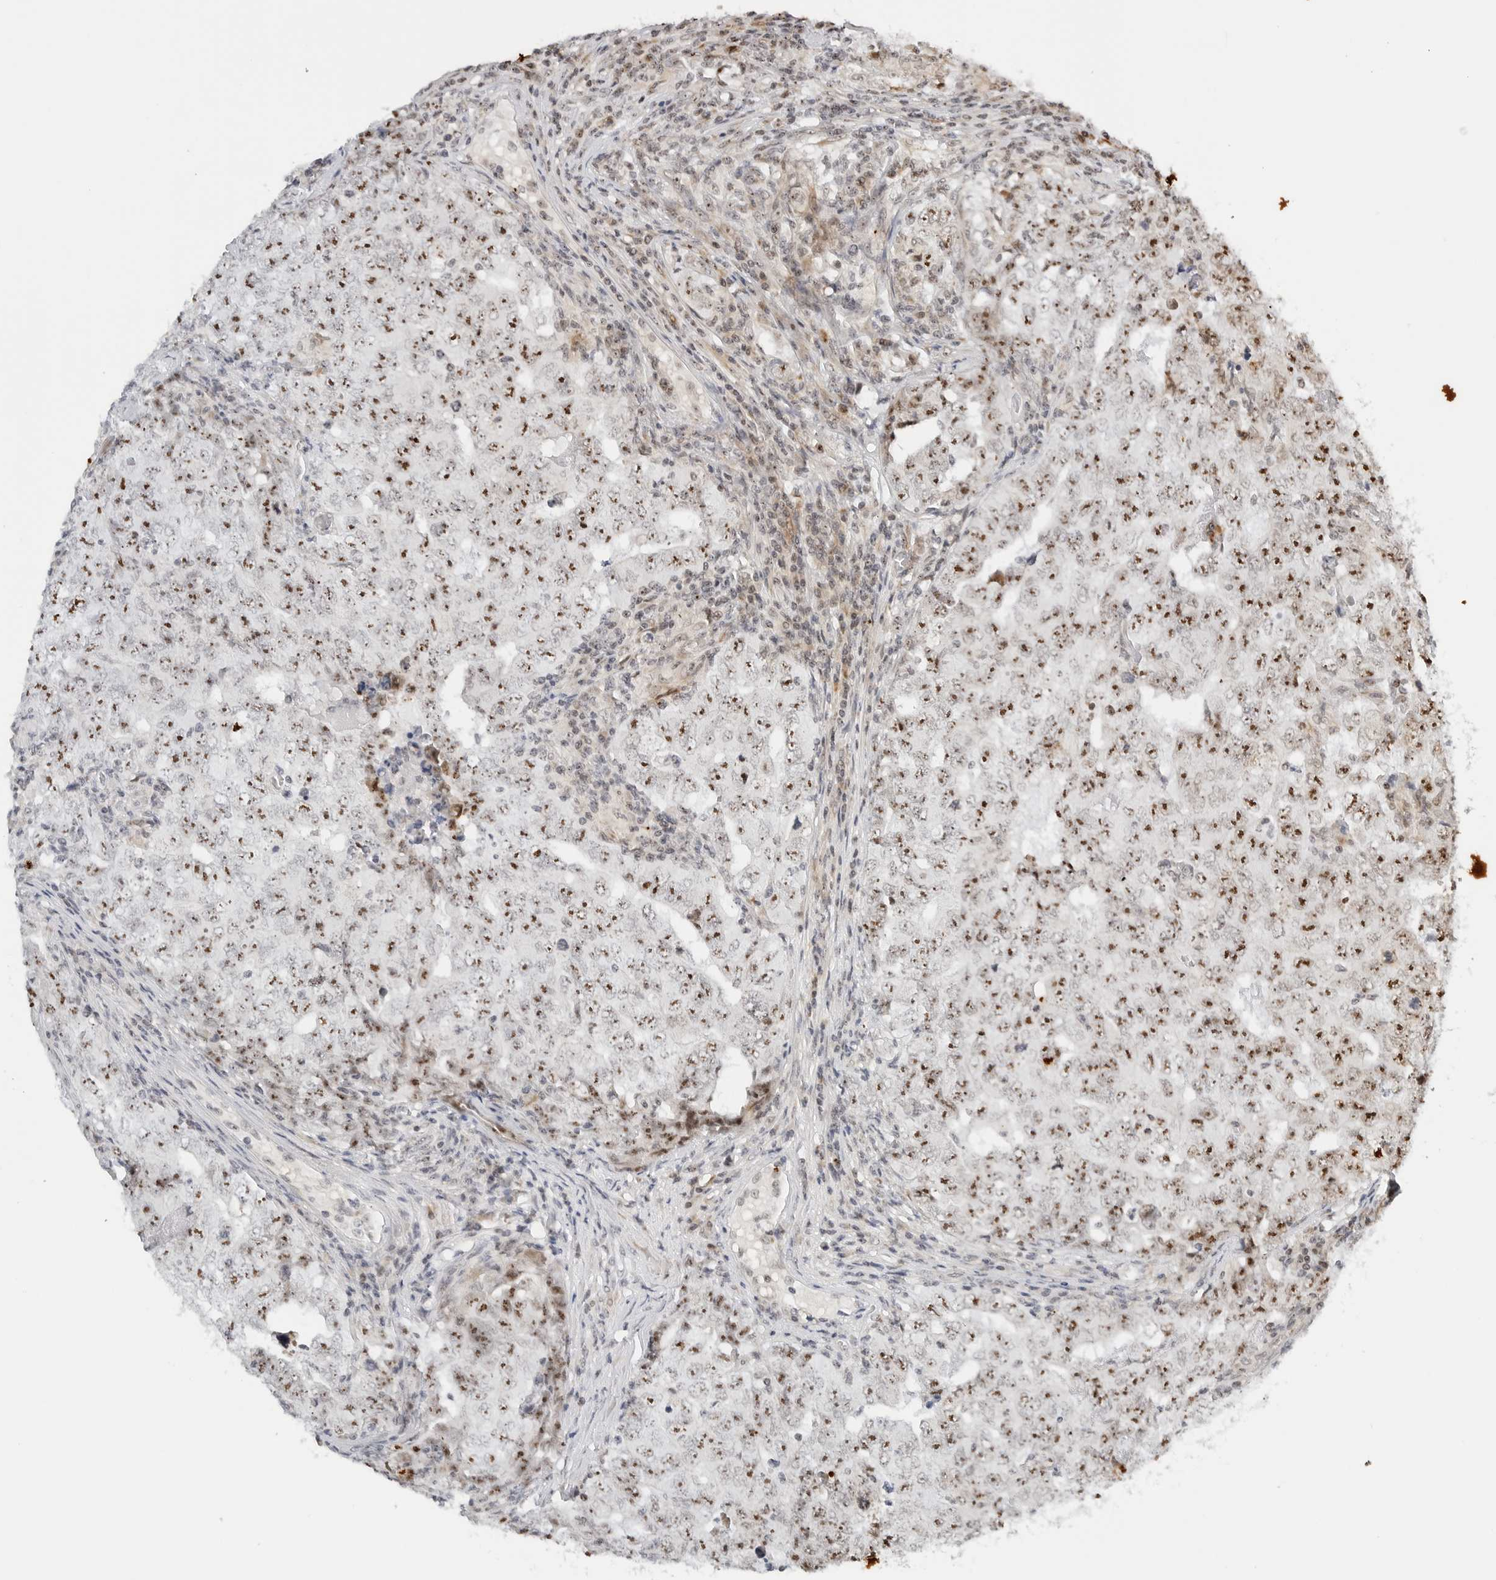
{"staining": {"intensity": "moderate", "quantity": ">75%", "location": "nuclear"}, "tissue": "testis cancer", "cell_type": "Tumor cells", "image_type": "cancer", "snomed": [{"axis": "morphology", "description": "Carcinoma, Embryonal, NOS"}, {"axis": "topography", "description": "Testis"}], "caption": "Testis cancer (embryonal carcinoma) tissue reveals moderate nuclear positivity in about >75% of tumor cells", "gene": "RIMKLA", "patient": {"sex": "male", "age": 26}}